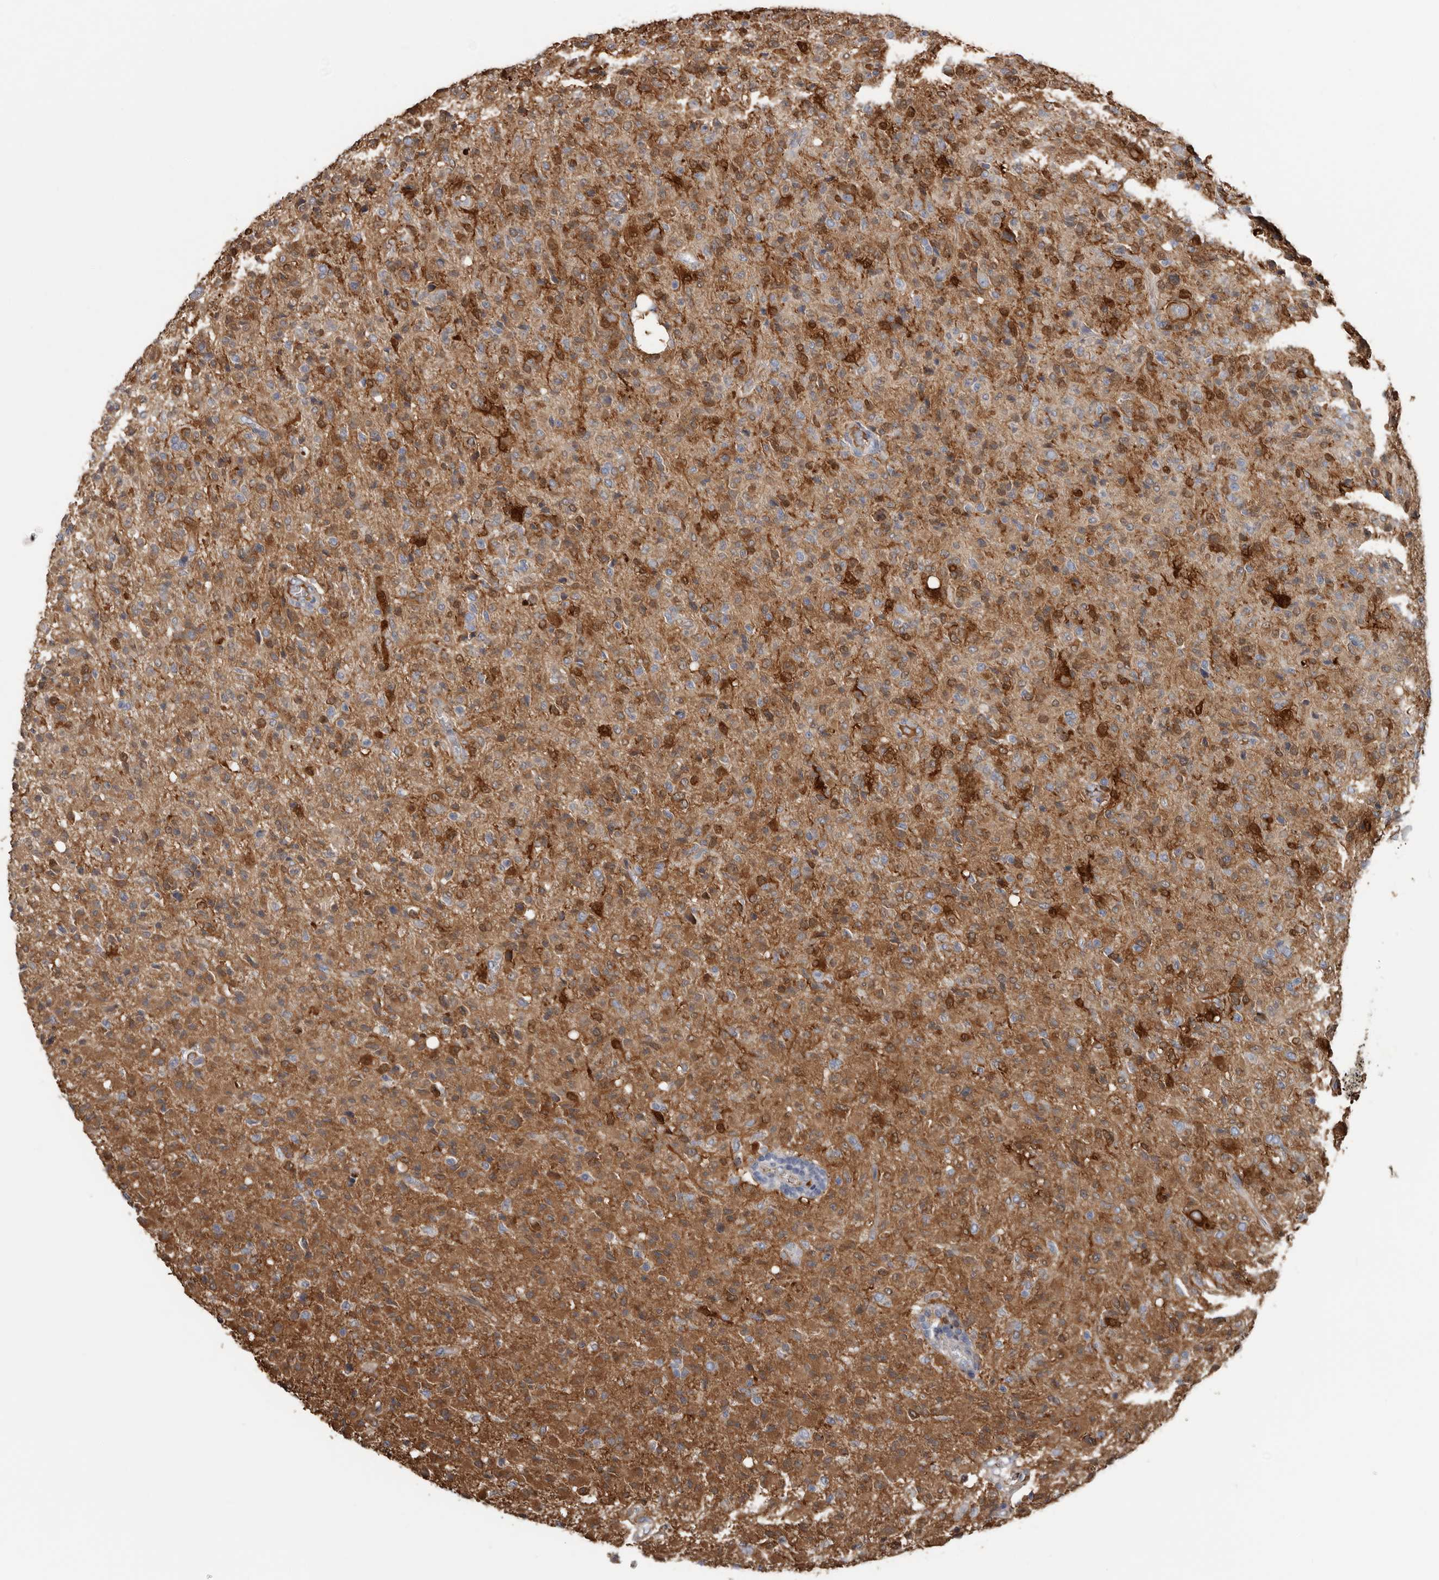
{"staining": {"intensity": "strong", "quantity": "25%-75%", "location": "cytoplasmic/membranous"}, "tissue": "glioma", "cell_type": "Tumor cells", "image_type": "cancer", "snomed": [{"axis": "morphology", "description": "Glioma, malignant, High grade"}, {"axis": "topography", "description": "Brain"}], "caption": "Glioma was stained to show a protein in brown. There is high levels of strong cytoplasmic/membranous expression in about 25%-75% of tumor cells.", "gene": "FABP7", "patient": {"sex": "female", "age": 57}}